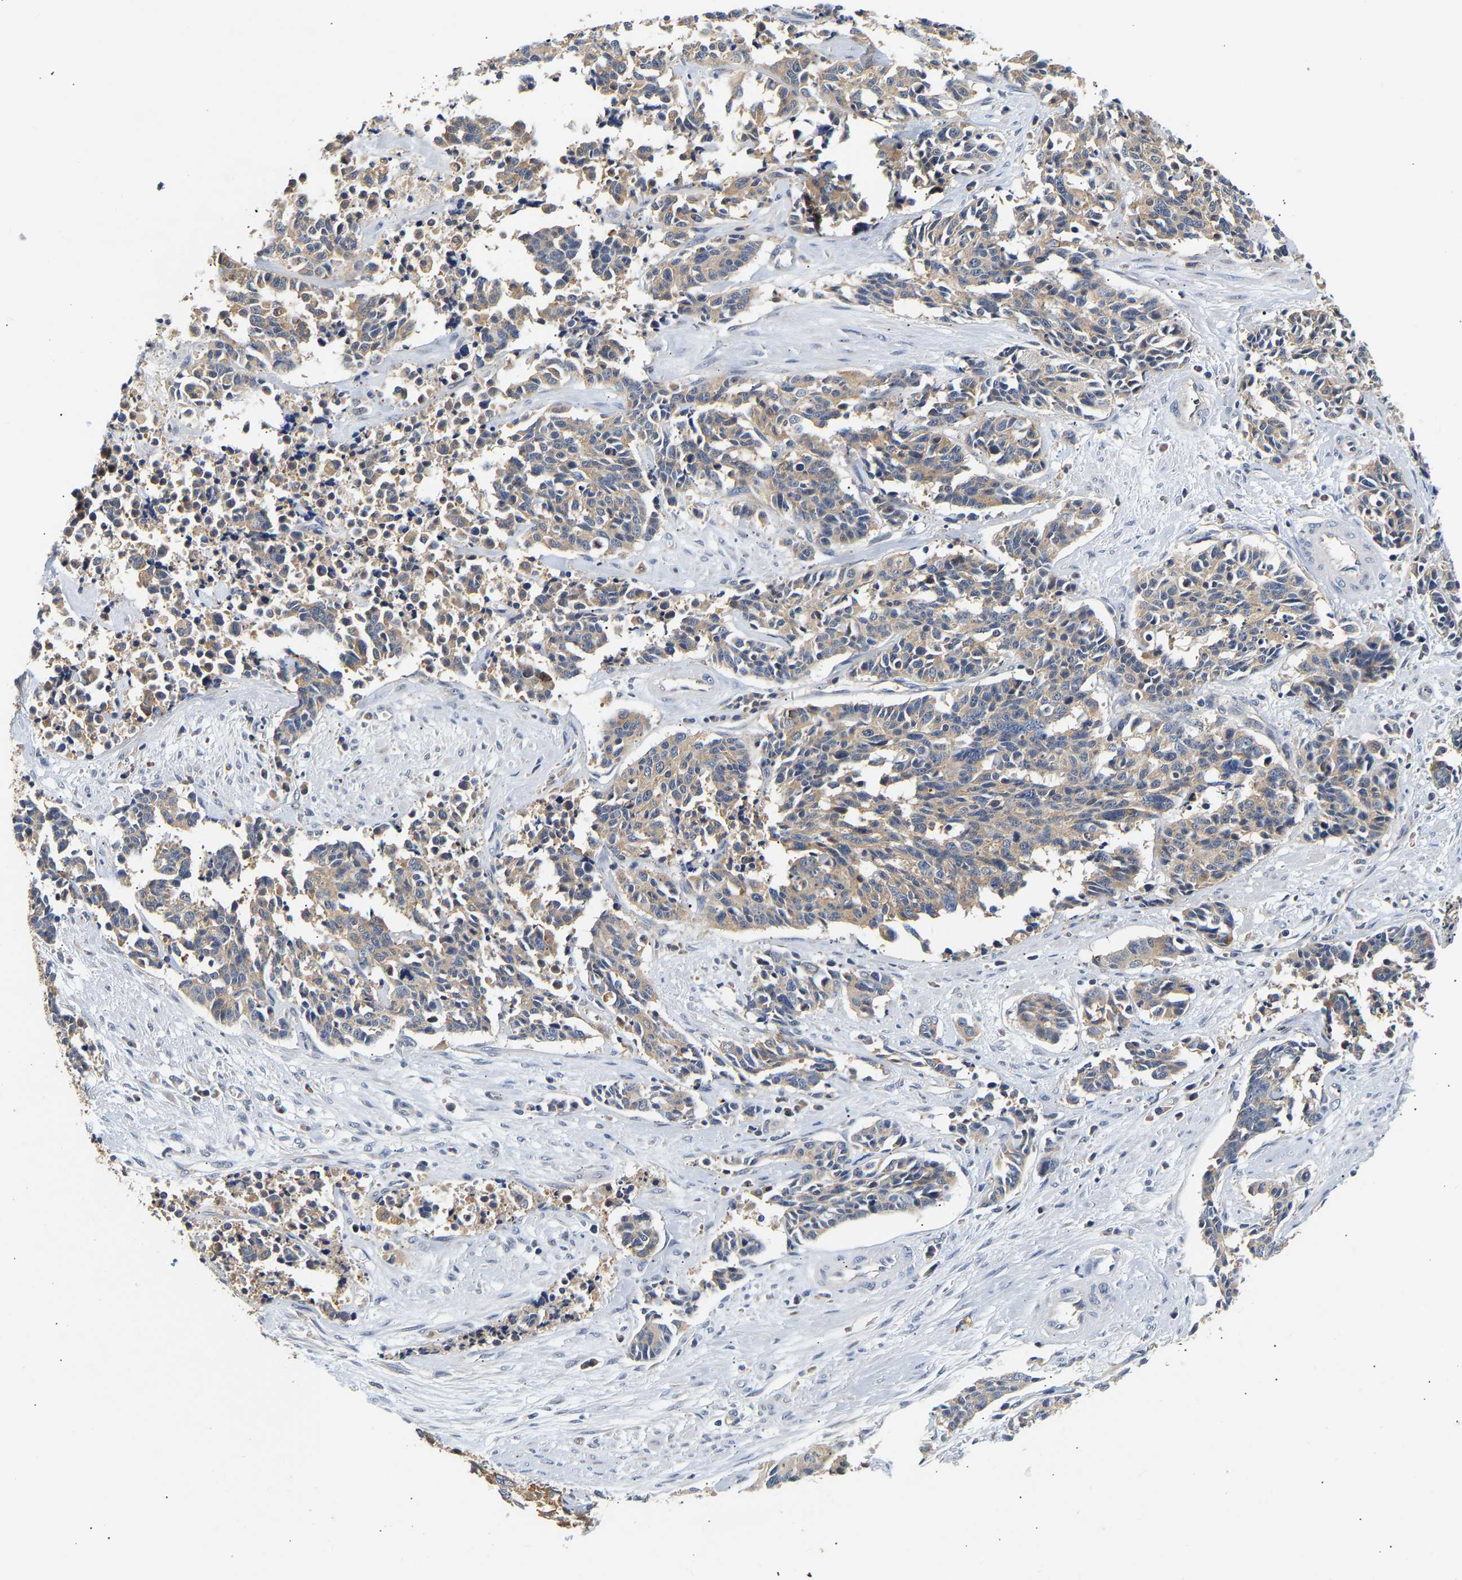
{"staining": {"intensity": "moderate", "quantity": ">75%", "location": "cytoplasmic/membranous"}, "tissue": "cervical cancer", "cell_type": "Tumor cells", "image_type": "cancer", "snomed": [{"axis": "morphology", "description": "Squamous cell carcinoma, NOS"}, {"axis": "topography", "description": "Cervix"}], "caption": "Brown immunohistochemical staining in human cervical cancer (squamous cell carcinoma) demonstrates moderate cytoplasmic/membranous positivity in about >75% of tumor cells.", "gene": "PPID", "patient": {"sex": "female", "age": 35}}